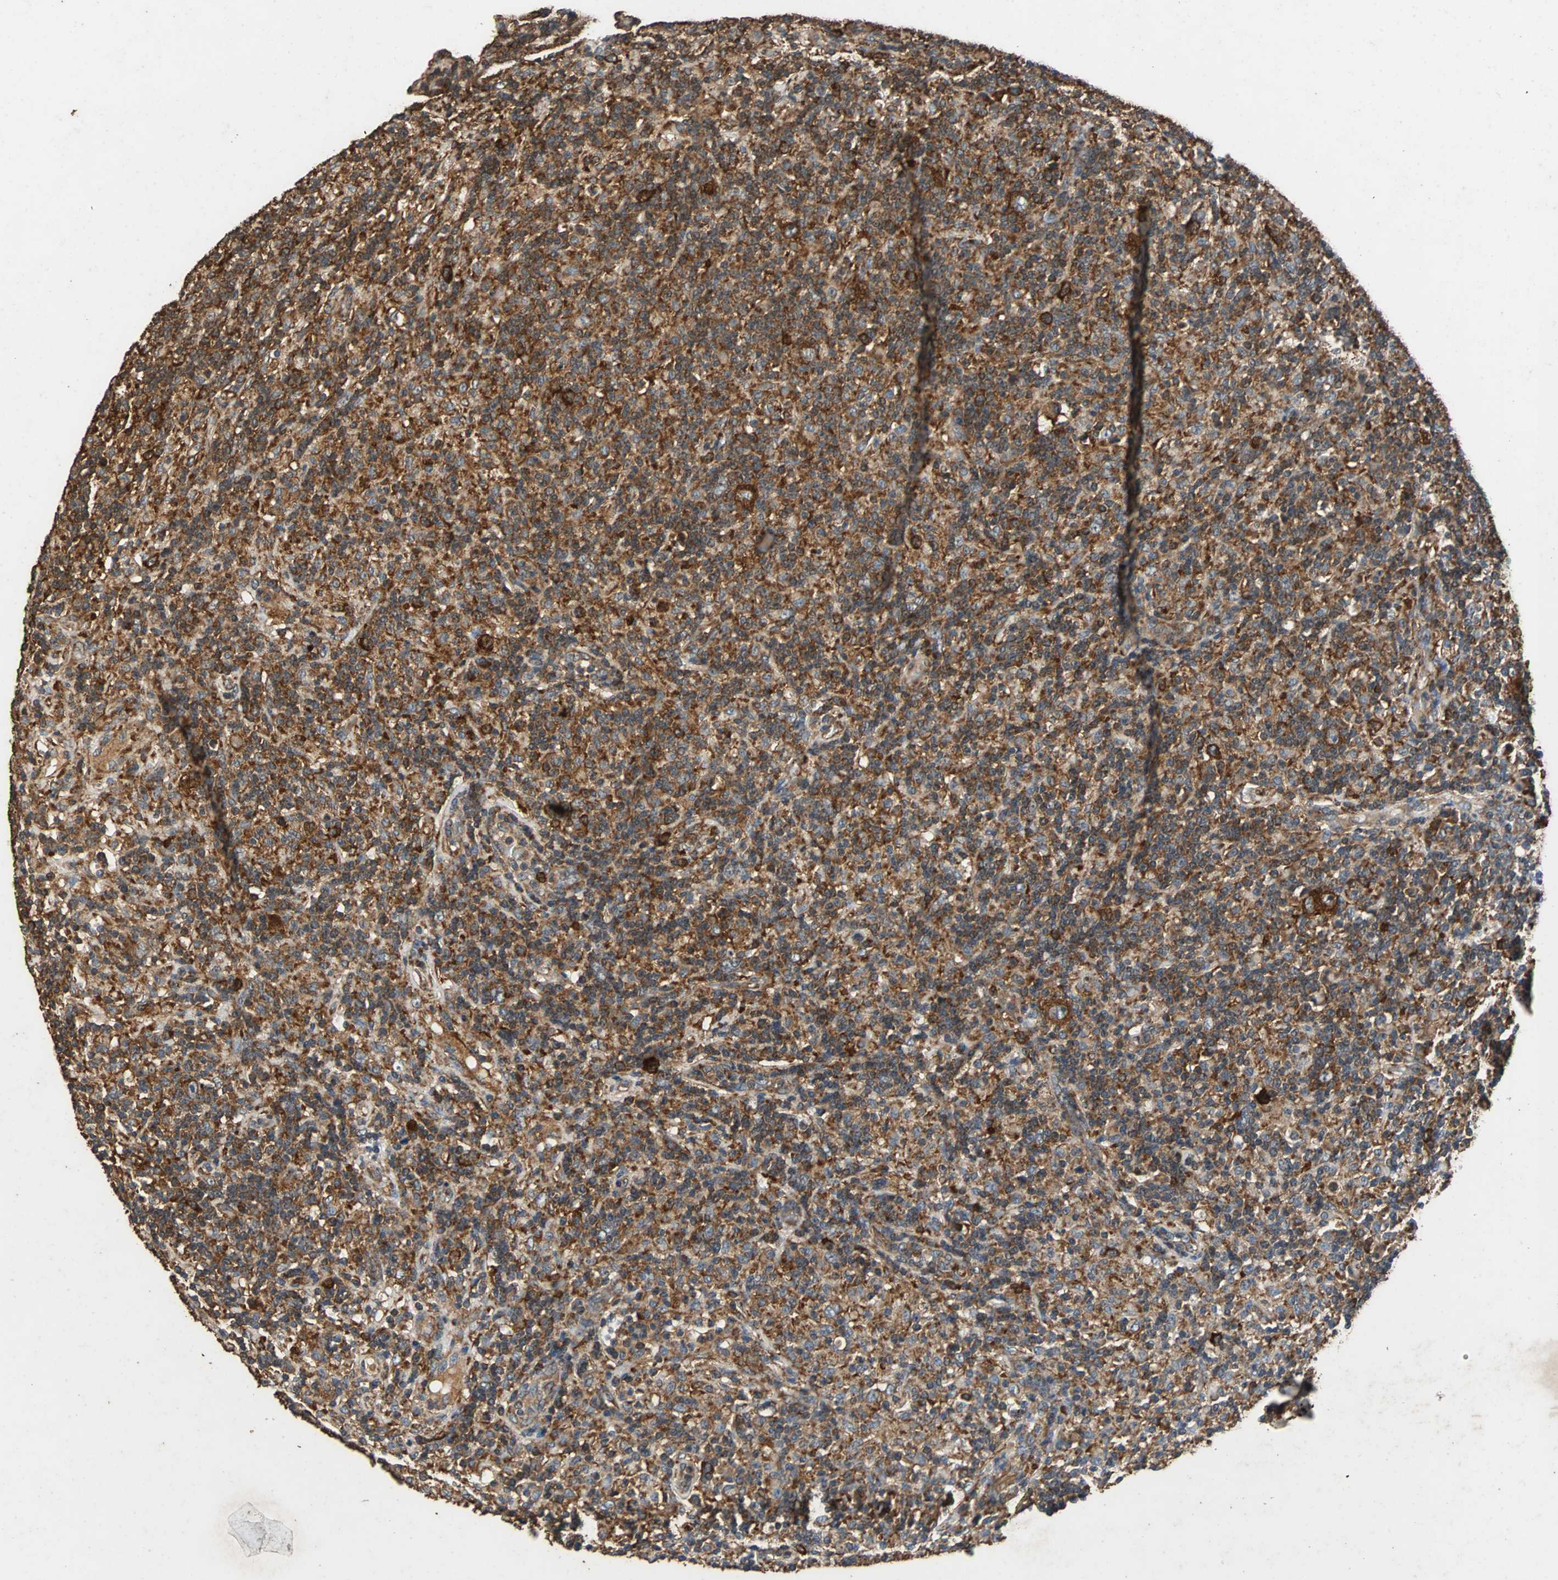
{"staining": {"intensity": "strong", "quantity": ">75%", "location": "cytoplasmic/membranous"}, "tissue": "lymphoma", "cell_type": "Tumor cells", "image_type": "cancer", "snomed": [{"axis": "morphology", "description": "Hodgkin's disease, NOS"}, {"axis": "topography", "description": "Lymph node"}], "caption": "A brown stain shows strong cytoplasmic/membranous staining of a protein in lymphoma tumor cells.", "gene": "NAA10", "patient": {"sex": "male", "age": 70}}